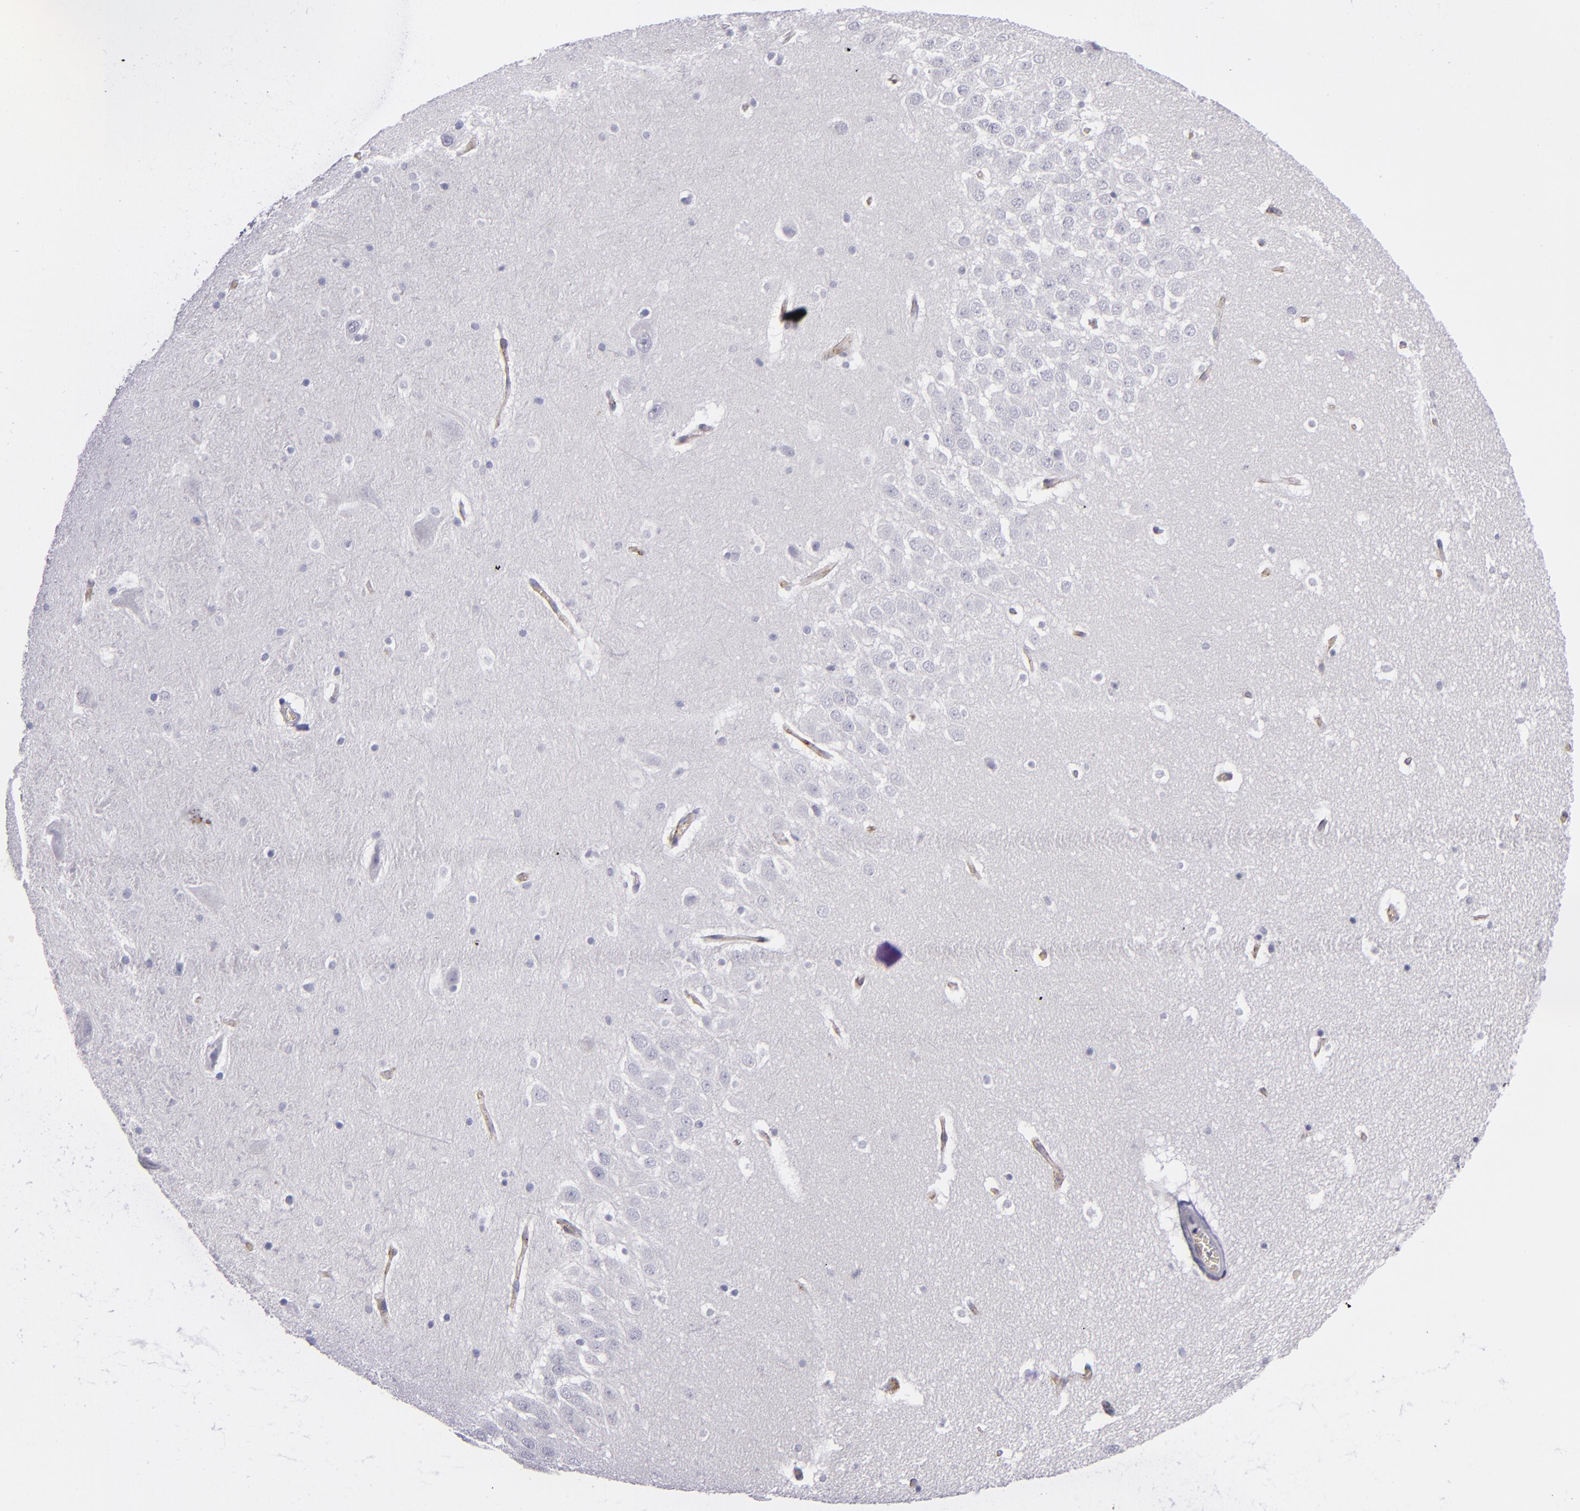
{"staining": {"intensity": "negative", "quantity": "none", "location": "none"}, "tissue": "hippocampus", "cell_type": "Glial cells", "image_type": "normal", "snomed": [{"axis": "morphology", "description": "Normal tissue, NOS"}, {"axis": "topography", "description": "Hippocampus"}], "caption": "Protein analysis of normal hippocampus exhibits no significant positivity in glial cells. (DAB (3,3'-diaminobenzidine) immunohistochemistry (IHC) visualized using brightfield microscopy, high magnification).", "gene": "ANPEP", "patient": {"sex": "male", "age": 45}}